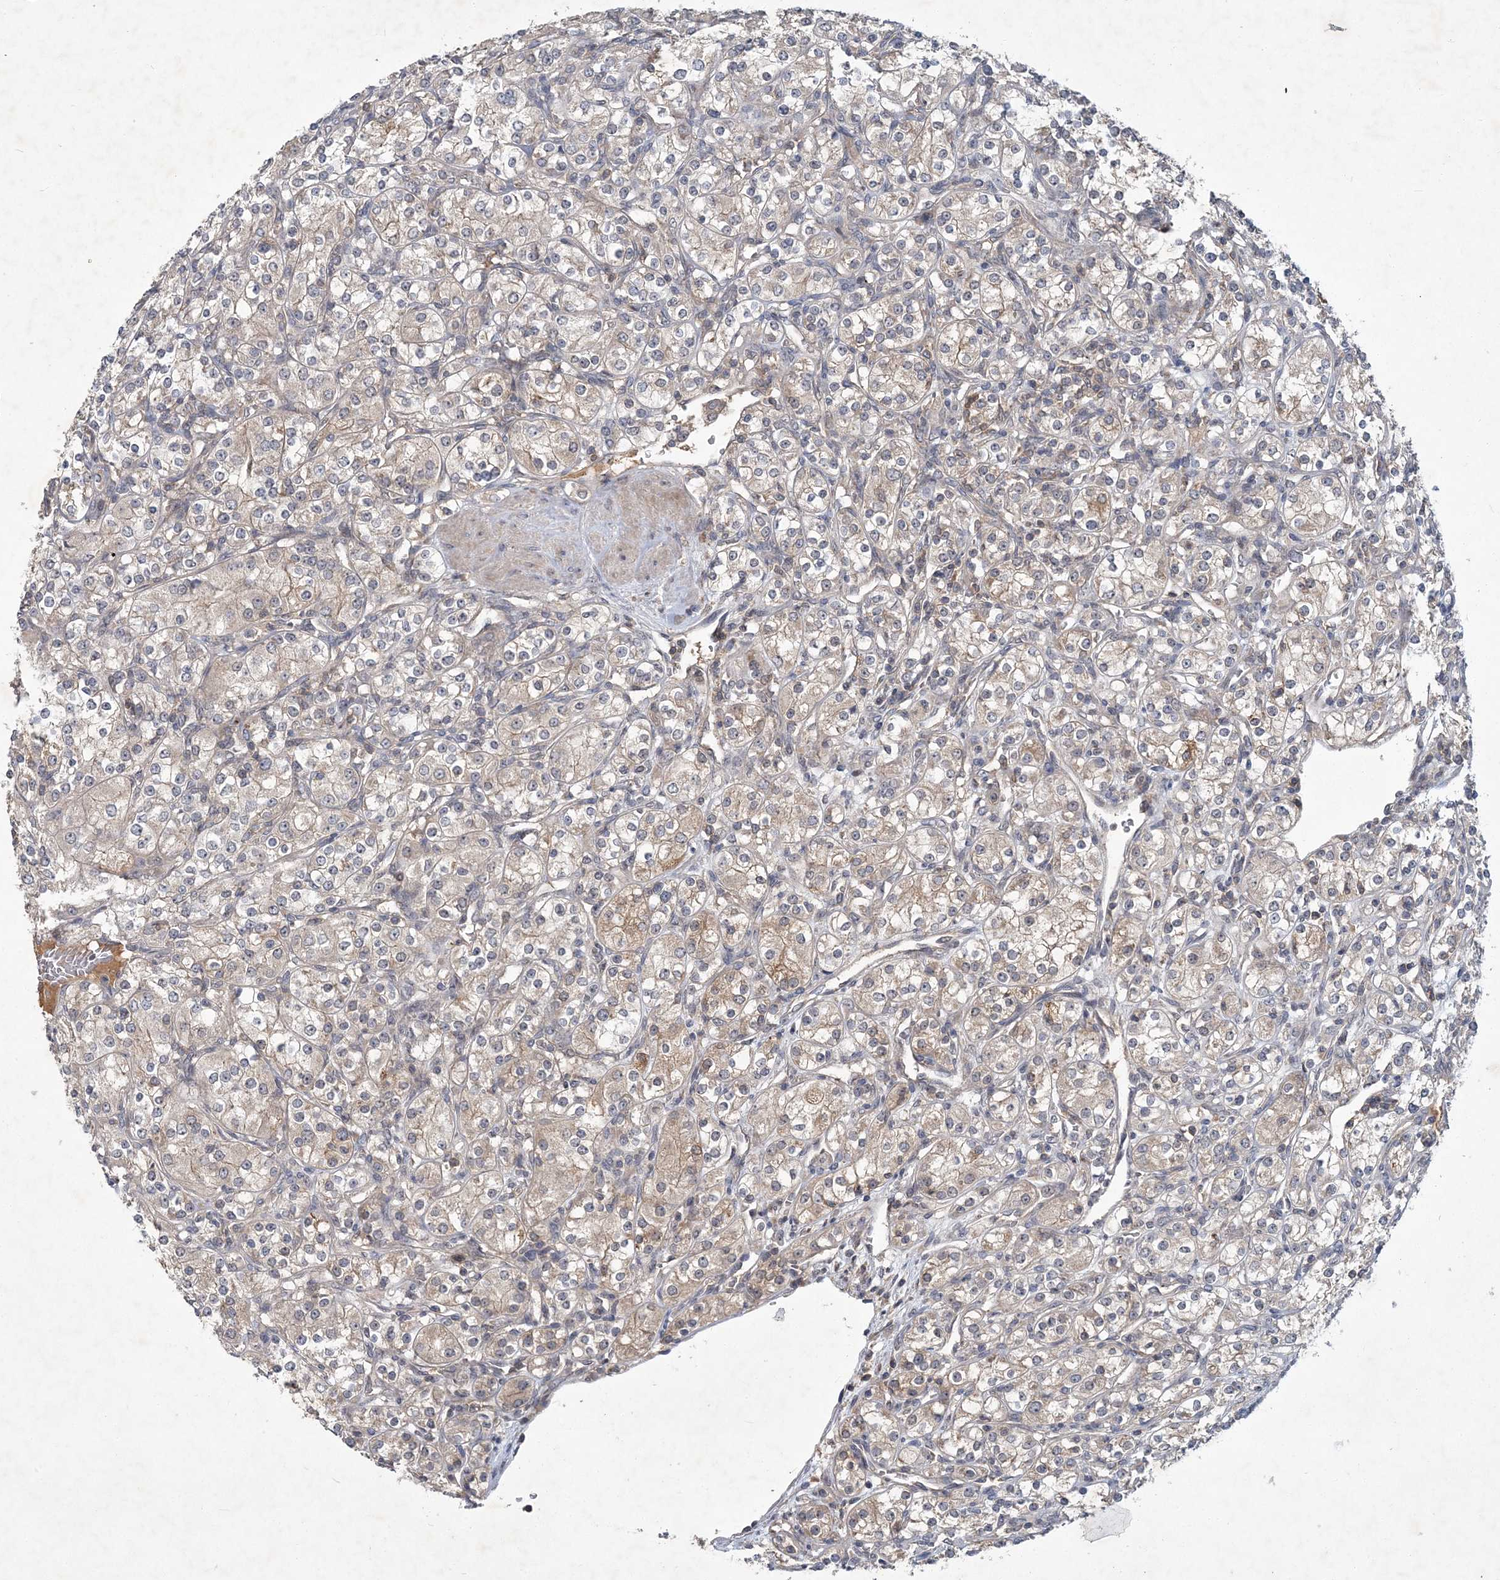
{"staining": {"intensity": "weak", "quantity": "25%-75%", "location": "cytoplasmic/membranous"}, "tissue": "renal cancer", "cell_type": "Tumor cells", "image_type": "cancer", "snomed": [{"axis": "morphology", "description": "Adenocarcinoma, NOS"}, {"axis": "topography", "description": "Kidney"}], "caption": "Tumor cells reveal weak cytoplasmic/membranous staining in approximately 25%-75% of cells in renal adenocarcinoma.", "gene": "RNF25", "patient": {"sex": "male", "age": 77}}